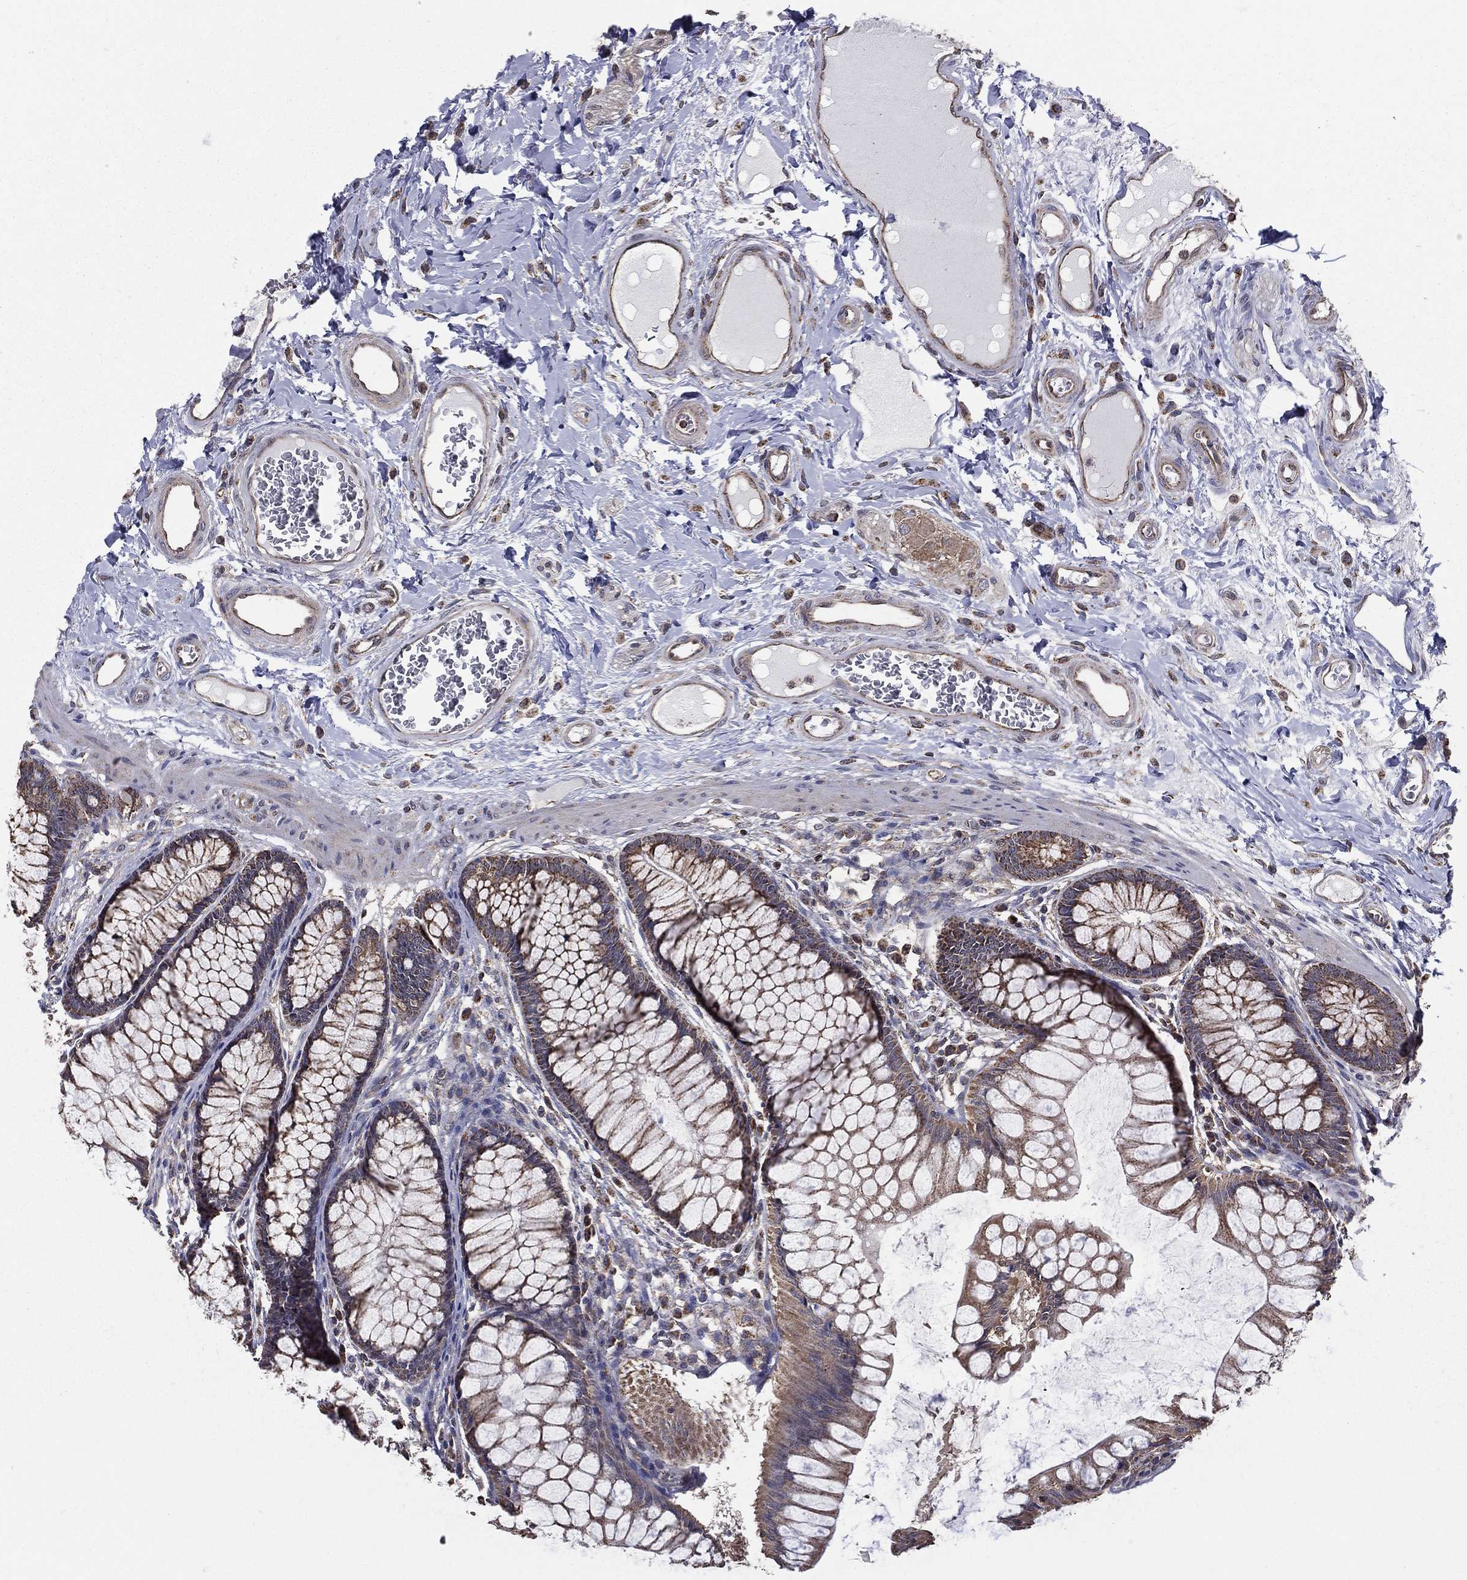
{"staining": {"intensity": "moderate", "quantity": "25%-75%", "location": "cytoplasmic/membranous"}, "tissue": "colon", "cell_type": "Endothelial cells", "image_type": "normal", "snomed": [{"axis": "morphology", "description": "Normal tissue, NOS"}, {"axis": "topography", "description": "Colon"}], "caption": "Immunohistochemistry (IHC) (DAB (3,3'-diaminobenzidine)) staining of benign colon displays moderate cytoplasmic/membranous protein expression in approximately 25%-75% of endothelial cells.", "gene": "ENSG00000288684", "patient": {"sex": "female", "age": 65}}